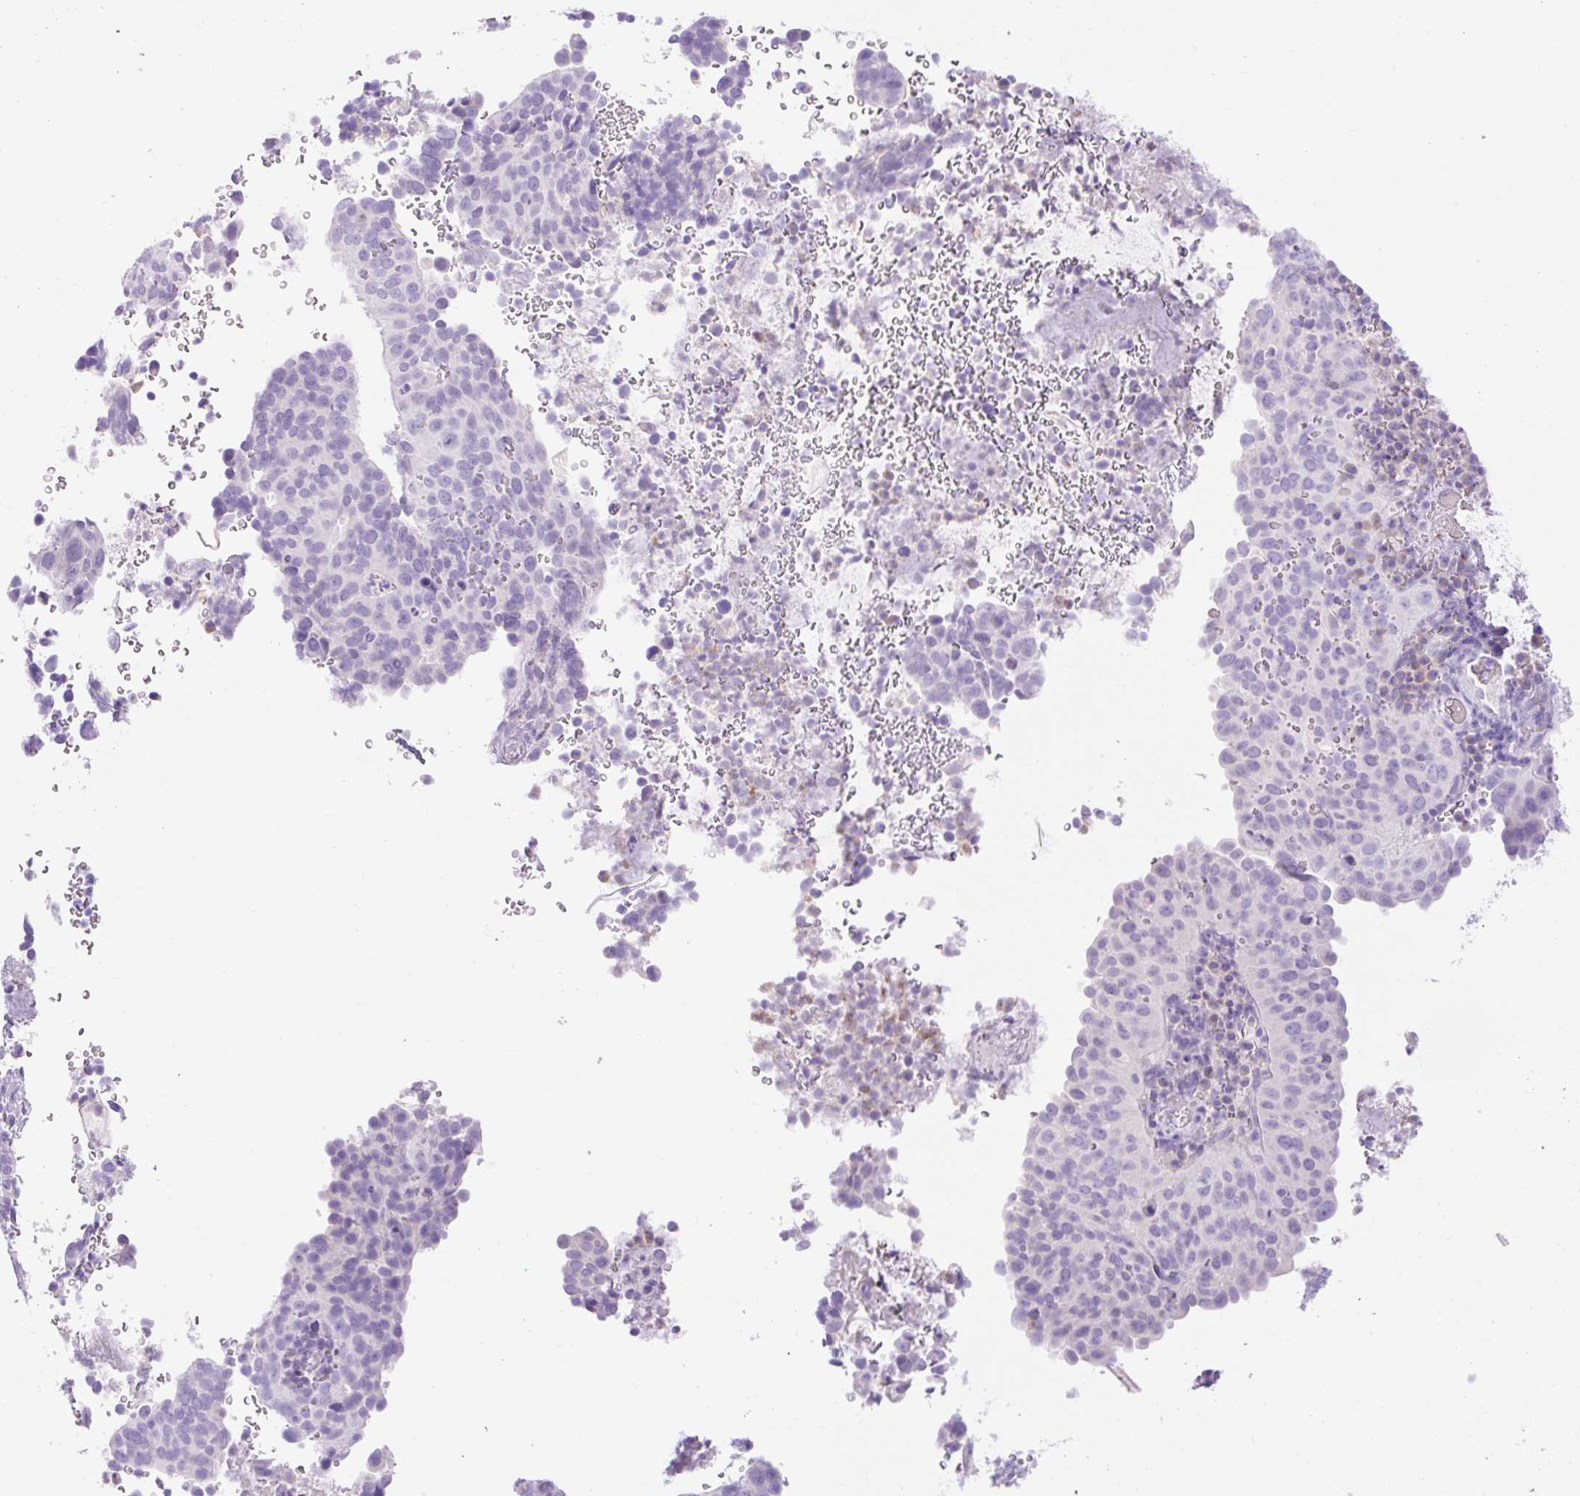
{"staining": {"intensity": "negative", "quantity": "none", "location": "none"}, "tissue": "cervical cancer", "cell_type": "Tumor cells", "image_type": "cancer", "snomed": [{"axis": "morphology", "description": "Squamous cell carcinoma, NOS"}, {"axis": "topography", "description": "Cervix"}], "caption": "DAB immunohistochemical staining of cervical cancer exhibits no significant expression in tumor cells.", "gene": "SLC25A40", "patient": {"sex": "female", "age": 38}}